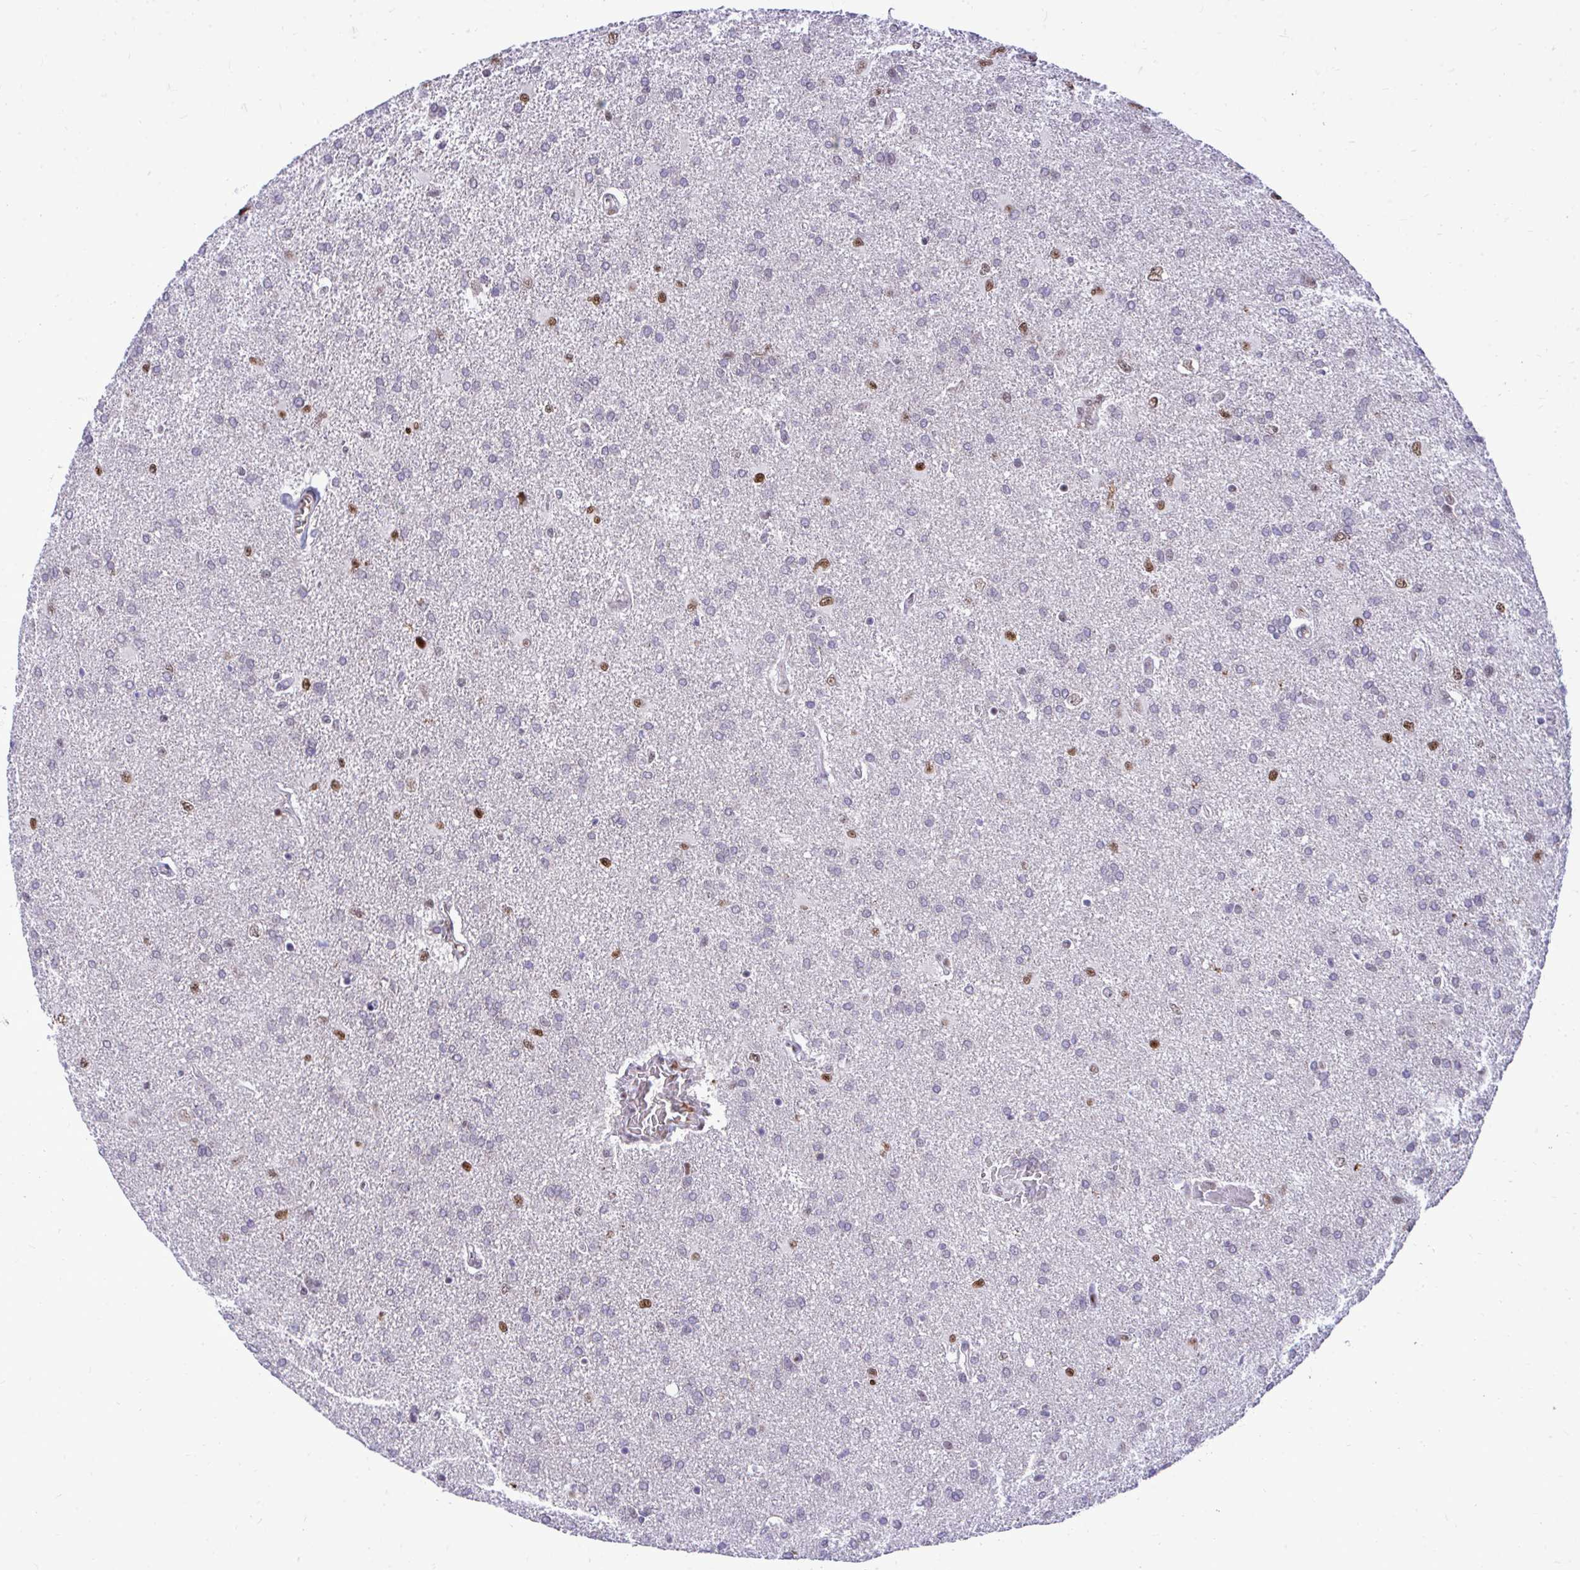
{"staining": {"intensity": "moderate", "quantity": "<25%", "location": "nuclear"}, "tissue": "glioma", "cell_type": "Tumor cells", "image_type": "cancer", "snomed": [{"axis": "morphology", "description": "Glioma, malignant, High grade"}, {"axis": "topography", "description": "Brain"}], "caption": "Protein staining of high-grade glioma (malignant) tissue shows moderate nuclear staining in about <25% of tumor cells. (Stains: DAB (3,3'-diaminobenzidine) in brown, nuclei in blue, Microscopy: brightfield microscopy at high magnification).", "gene": "C14orf39", "patient": {"sex": "male", "age": 68}}